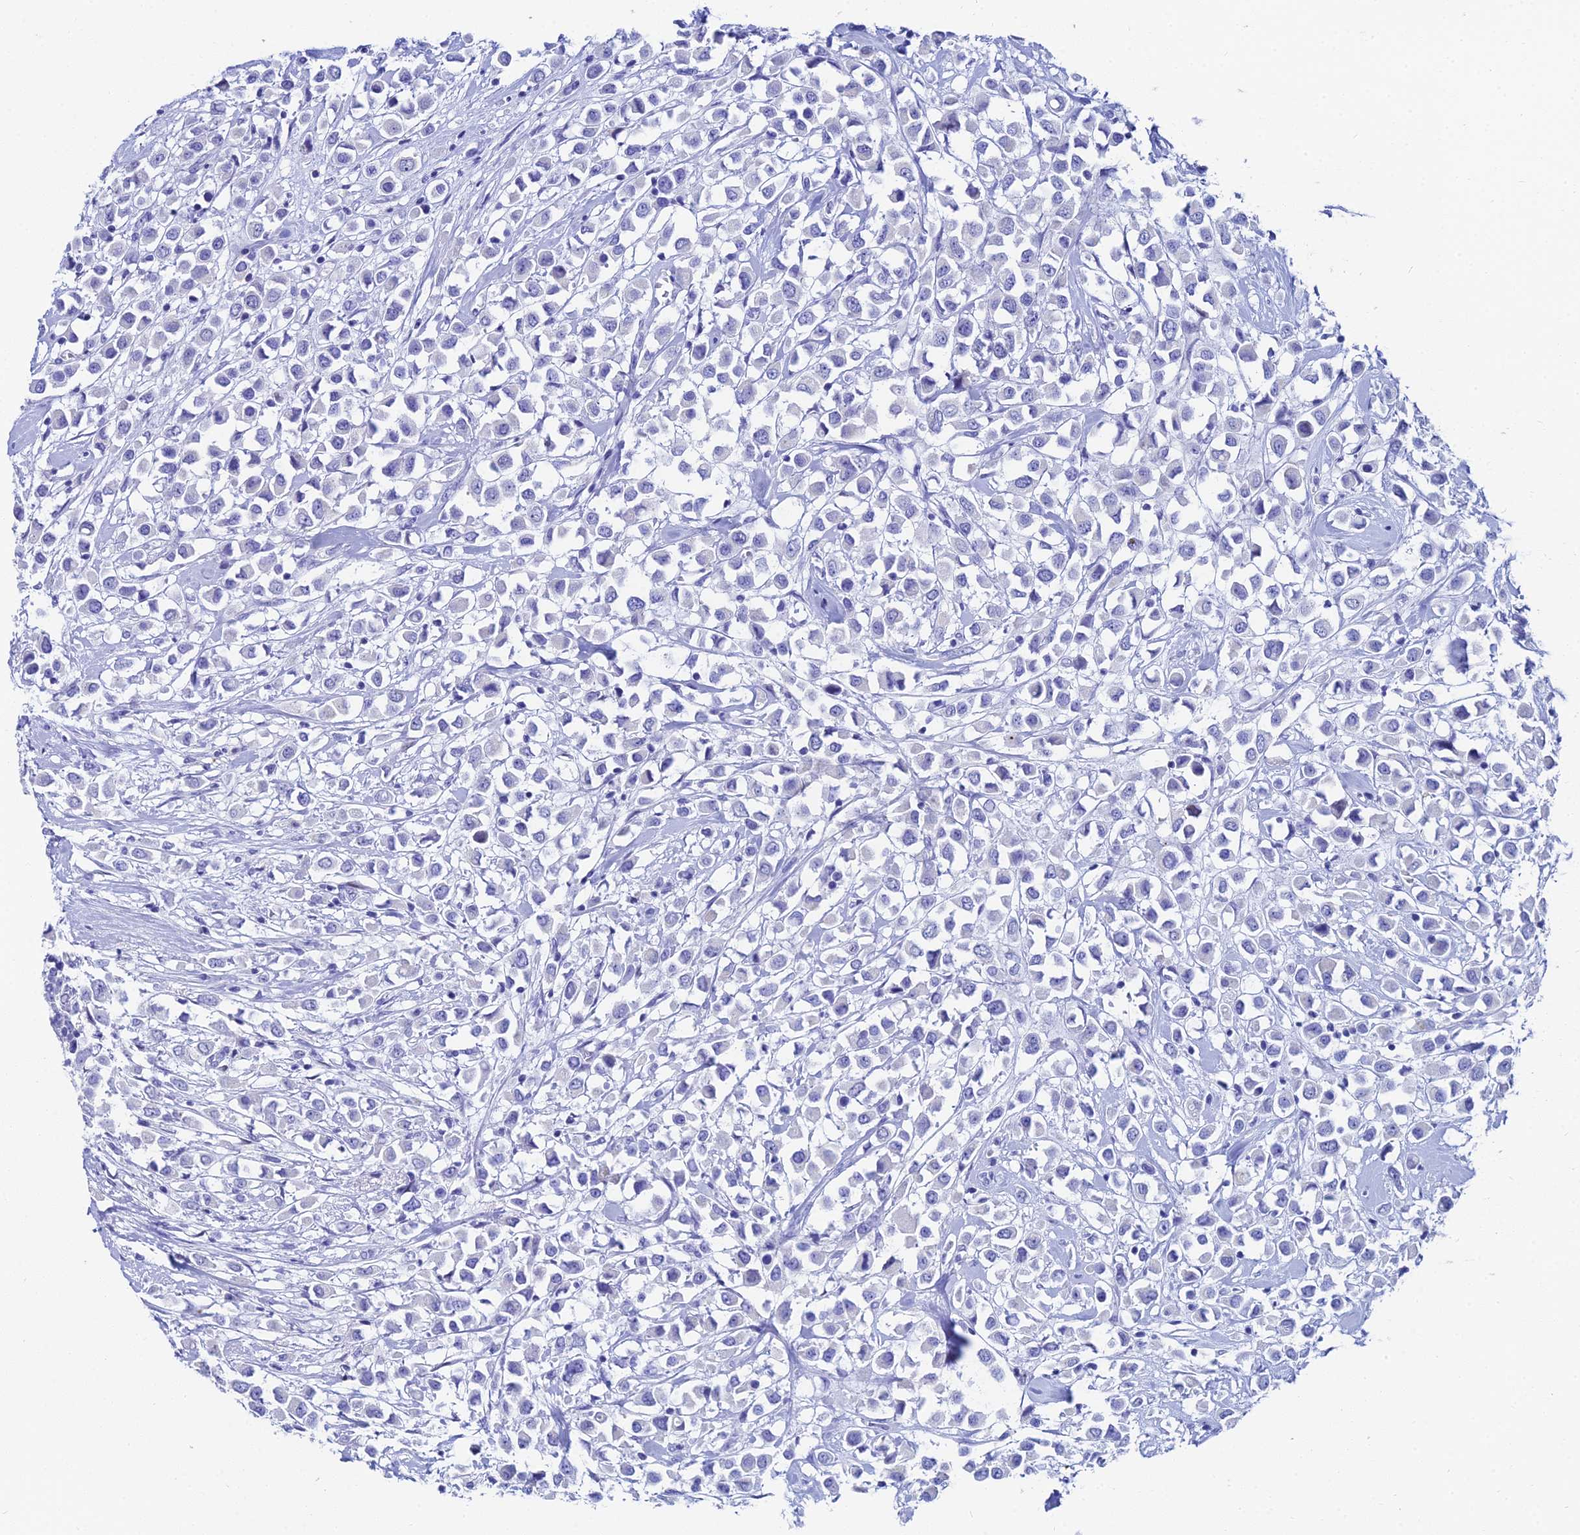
{"staining": {"intensity": "negative", "quantity": "none", "location": "none"}, "tissue": "breast cancer", "cell_type": "Tumor cells", "image_type": "cancer", "snomed": [{"axis": "morphology", "description": "Duct carcinoma"}, {"axis": "topography", "description": "Breast"}], "caption": "A high-resolution image shows immunohistochemistry (IHC) staining of breast cancer, which exhibits no significant staining in tumor cells.", "gene": "HSPA1L", "patient": {"sex": "female", "age": 61}}